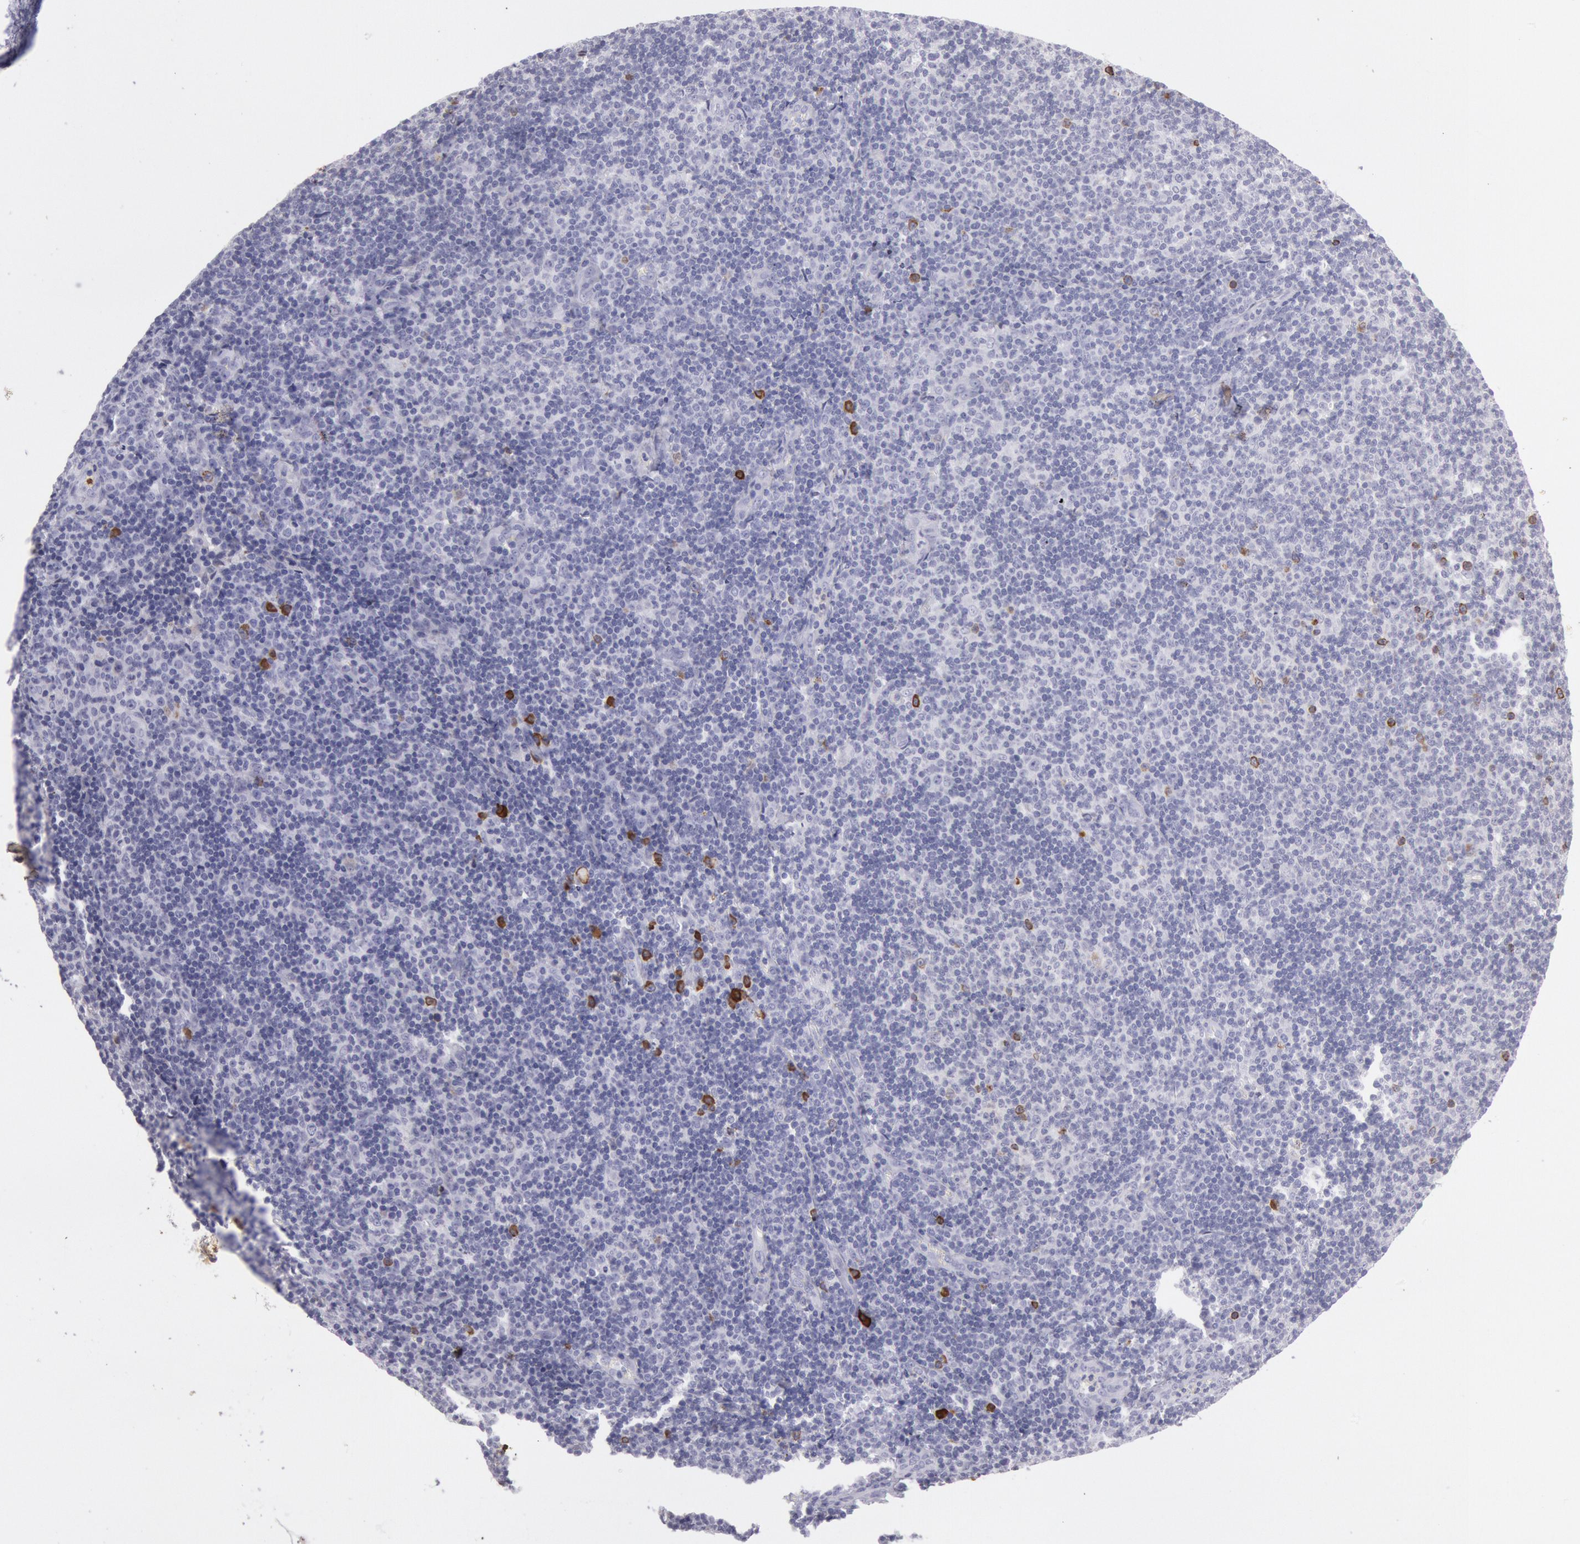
{"staining": {"intensity": "negative", "quantity": "none", "location": "none"}, "tissue": "lymphoma", "cell_type": "Tumor cells", "image_type": "cancer", "snomed": [{"axis": "morphology", "description": "Malignant lymphoma, non-Hodgkin's type, Low grade"}, {"axis": "topography", "description": "Lymph node"}], "caption": "The micrograph exhibits no significant positivity in tumor cells of lymphoma.", "gene": "IGHG1", "patient": {"sex": "male", "age": 49}}